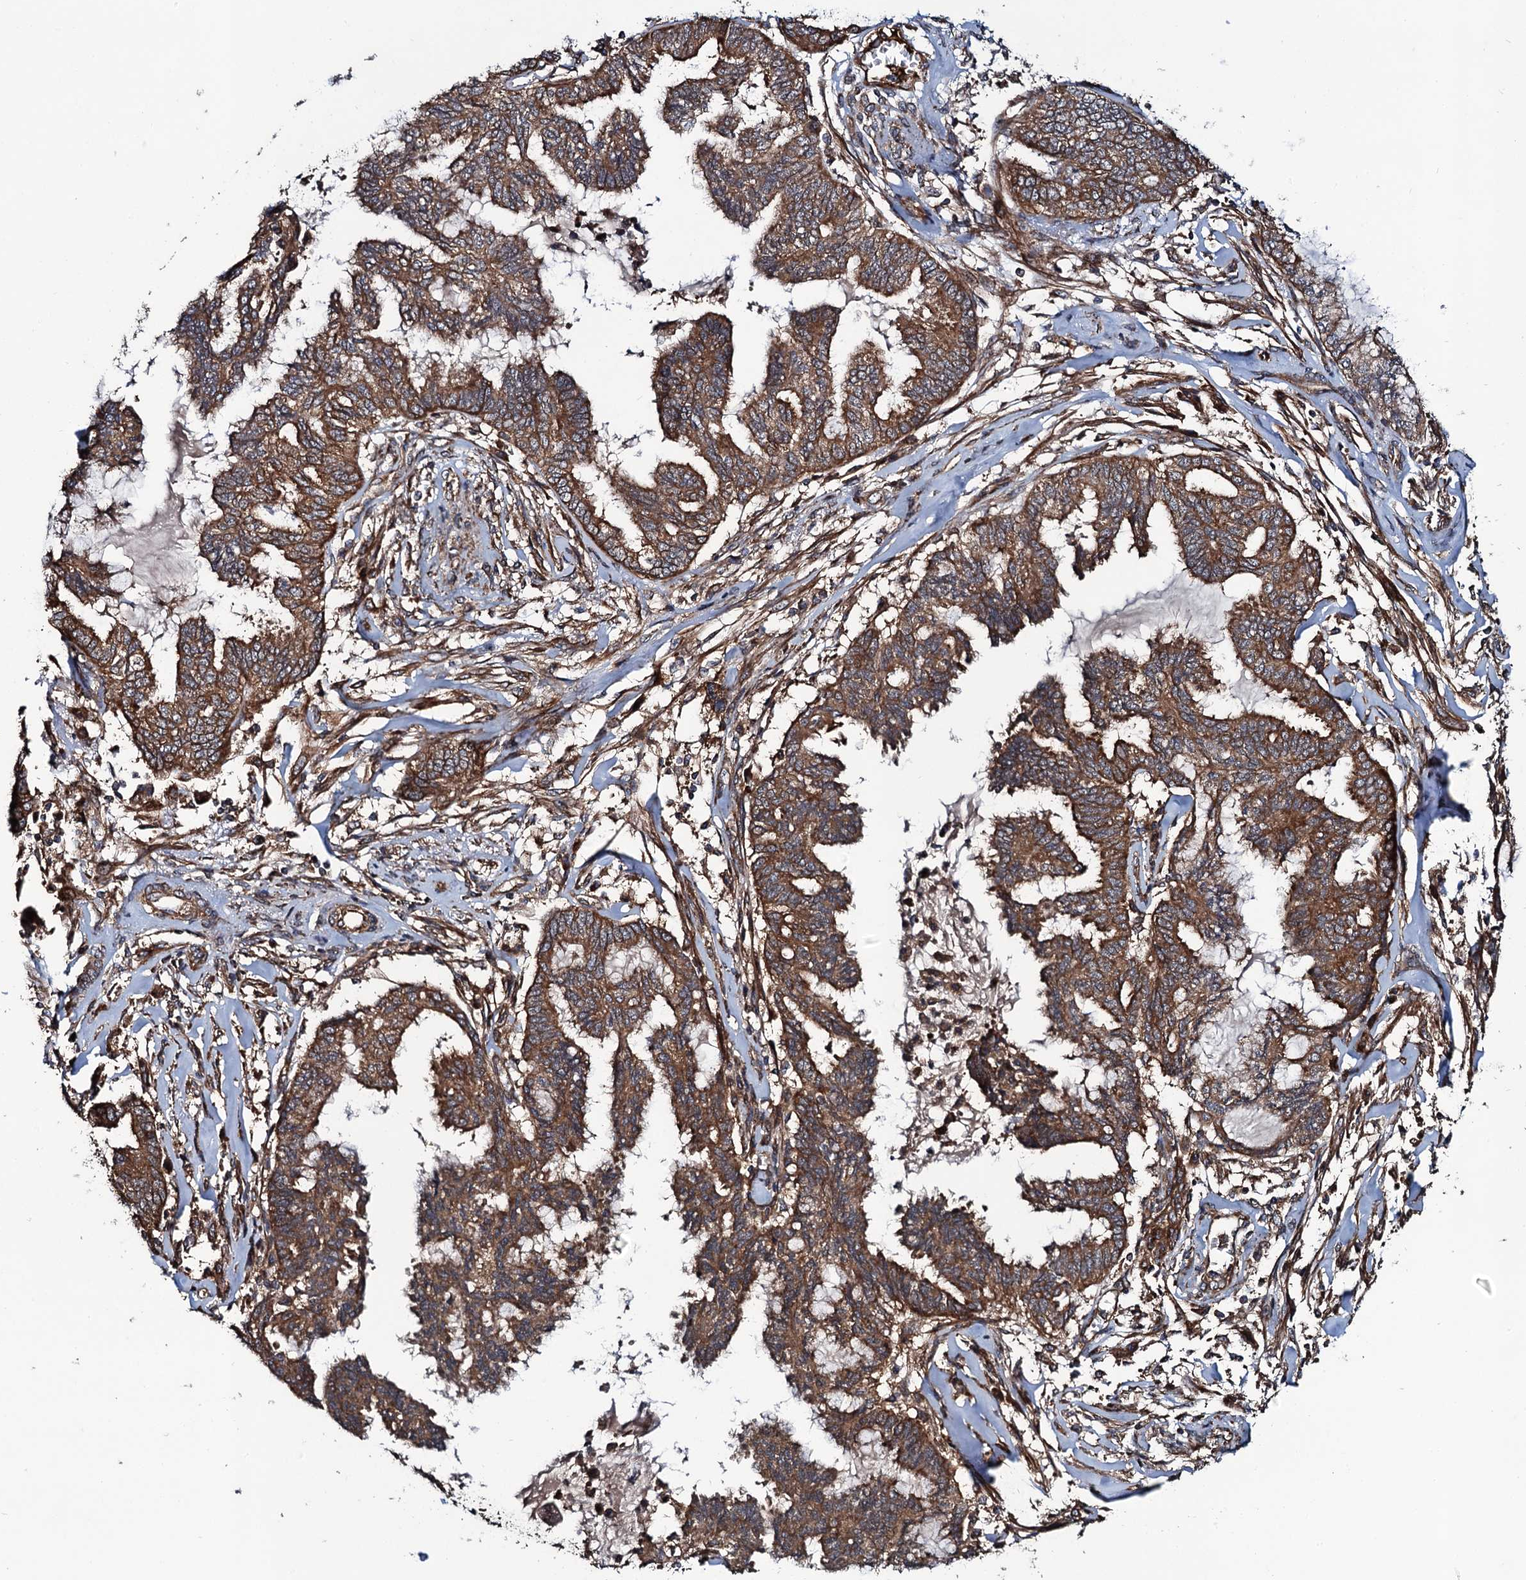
{"staining": {"intensity": "strong", "quantity": ">75%", "location": "cytoplasmic/membranous"}, "tissue": "endometrial cancer", "cell_type": "Tumor cells", "image_type": "cancer", "snomed": [{"axis": "morphology", "description": "Adenocarcinoma, NOS"}, {"axis": "topography", "description": "Endometrium"}], "caption": "Strong cytoplasmic/membranous positivity for a protein is identified in about >75% of tumor cells of endometrial cancer (adenocarcinoma) using immunohistochemistry (IHC).", "gene": "NEK1", "patient": {"sex": "female", "age": 86}}